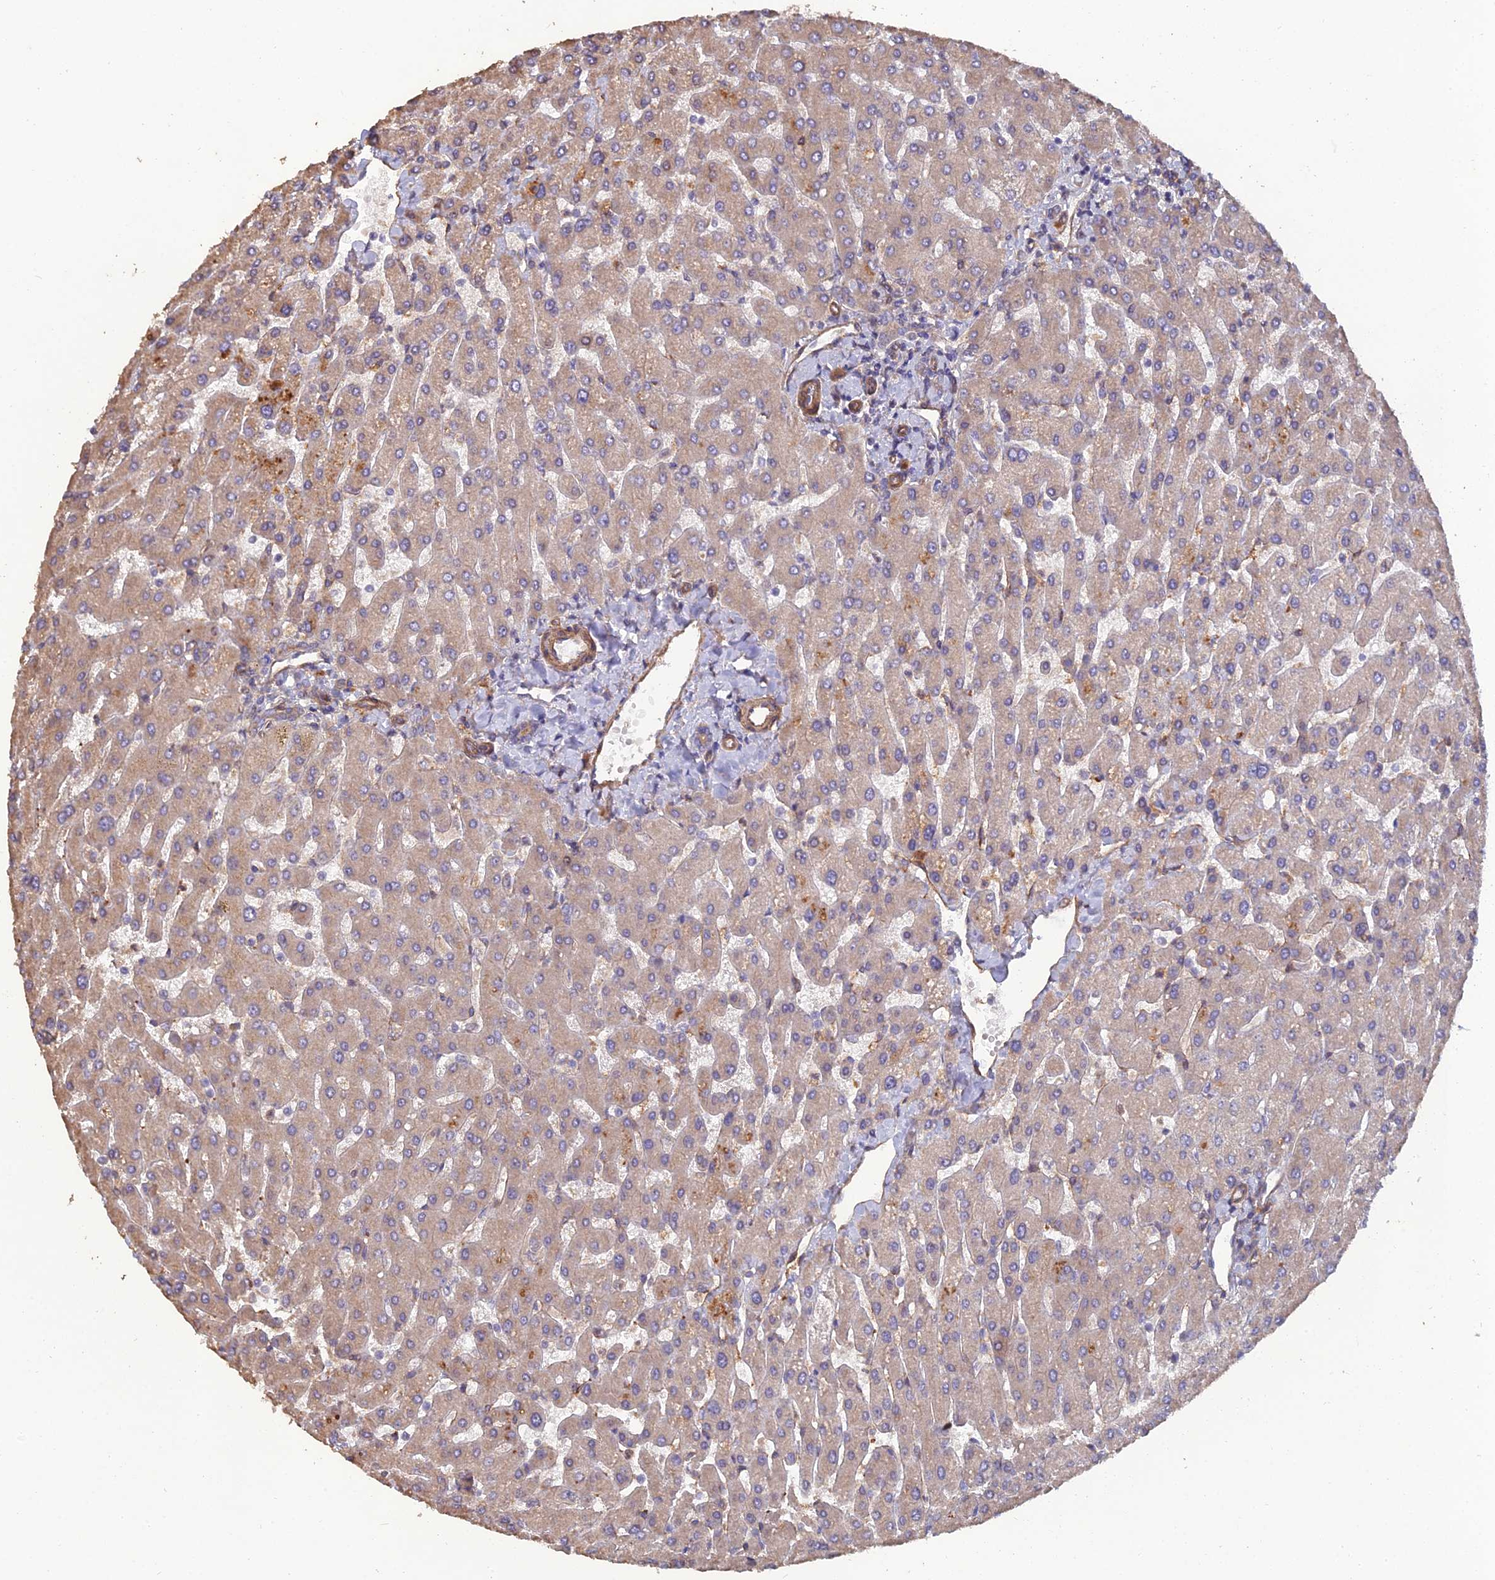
{"staining": {"intensity": "negative", "quantity": "none", "location": "none"}, "tissue": "liver", "cell_type": "Cholangiocytes", "image_type": "normal", "snomed": [{"axis": "morphology", "description": "Normal tissue, NOS"}, {"axis": "topography", "description": "Liver"}], "caption": "DAB immunohistochemical staining of normal human liver exhibits no significant positivity in cholangiocytes.", "gene": "ATP6V0A2", "patient": {"sex": "male", "age": 55}}